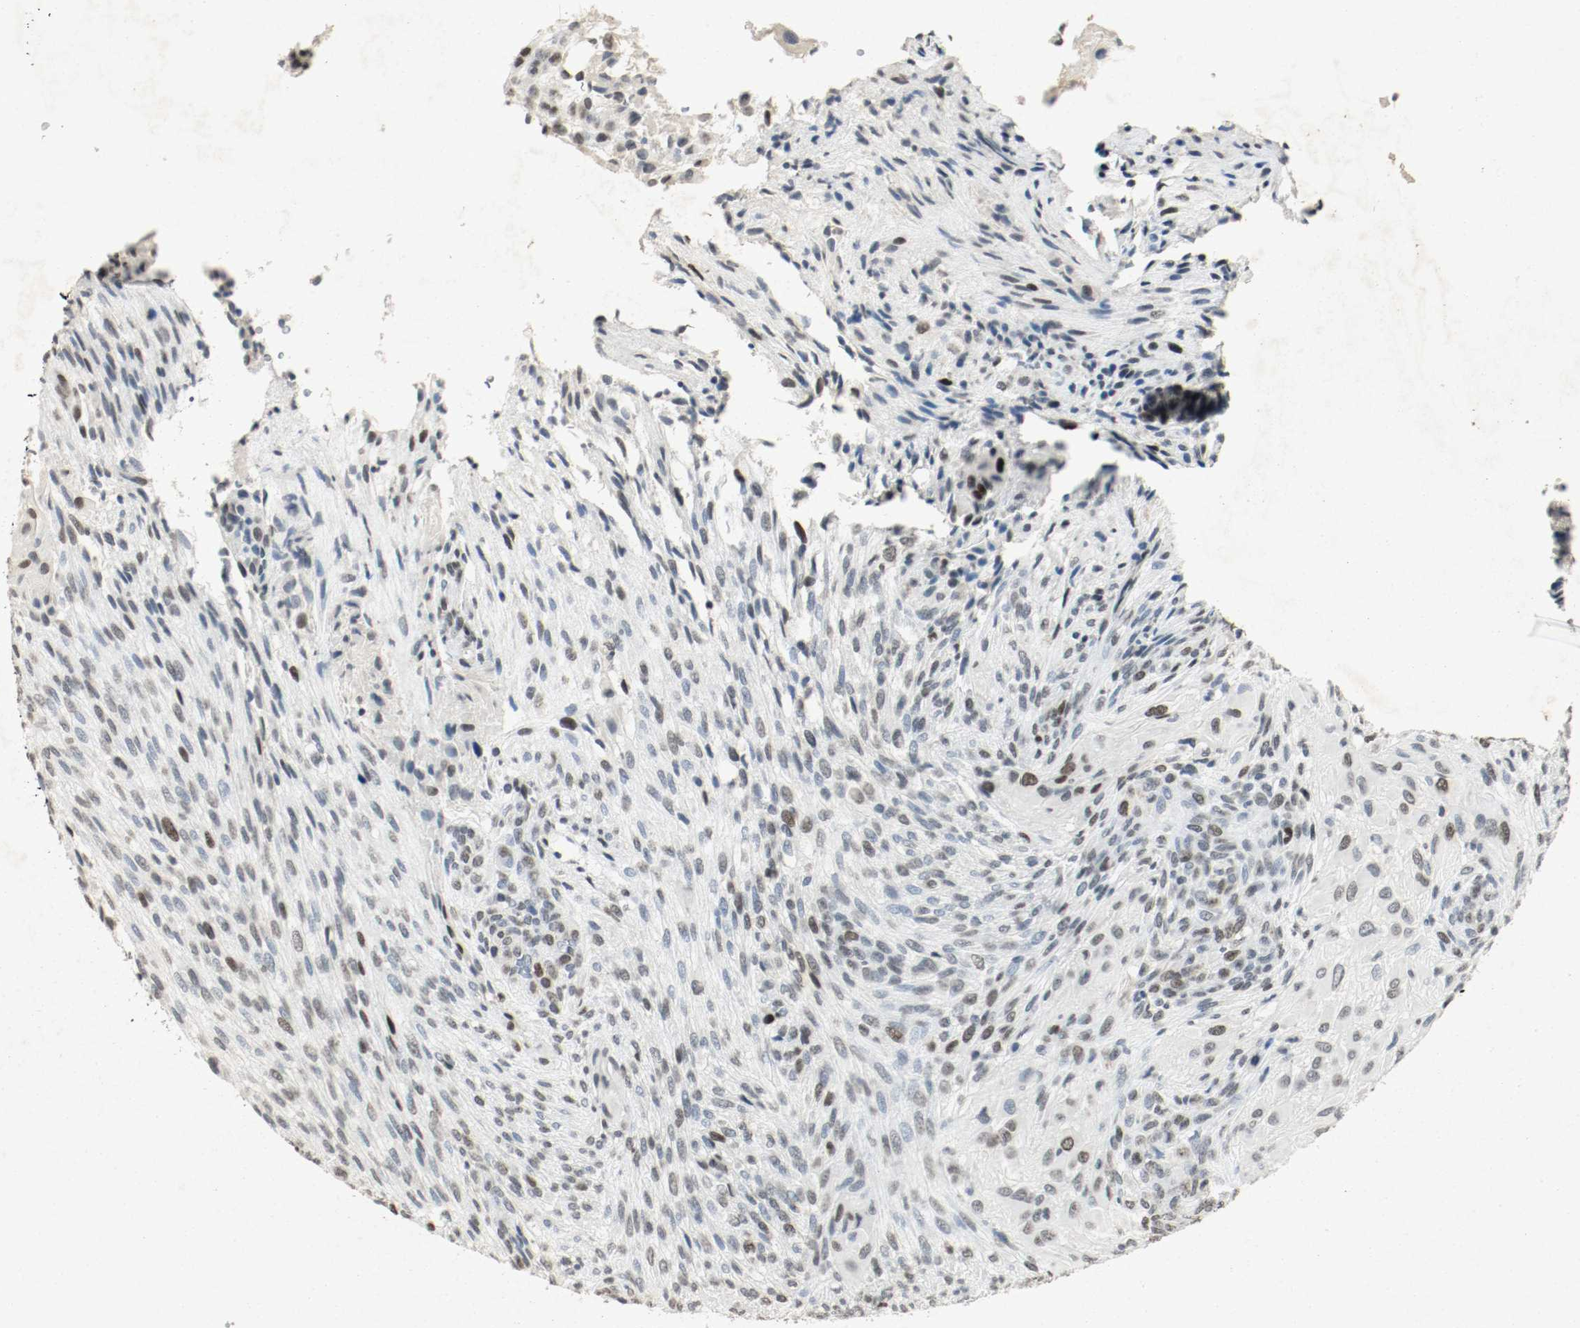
{"staining": {"intensity": "moderate", "quantity": "25%-75%", "location": "nuclear"}, "tissue": "glioma", "cell_type": "Tumor cells", "image_type": "cancer", "snomed": [{"axis": "morphology", "description": "Glioma, malignant, High grade"}, {"axis": "topography", "description": "Cerebral cortex"}], "caption": "Protein staining reveals moderate nuclear positivity in approximately 25%-75% of tumor cells in malignant glioma (high-grade). Using DAB (3,3'-diaminobenzidine) (brown) and hematoxylin (blue) stains, captured at high magnification using brightfield microscopy.", "gene": "DNMT1", "patient": {"sex": "female", "age": 55}}